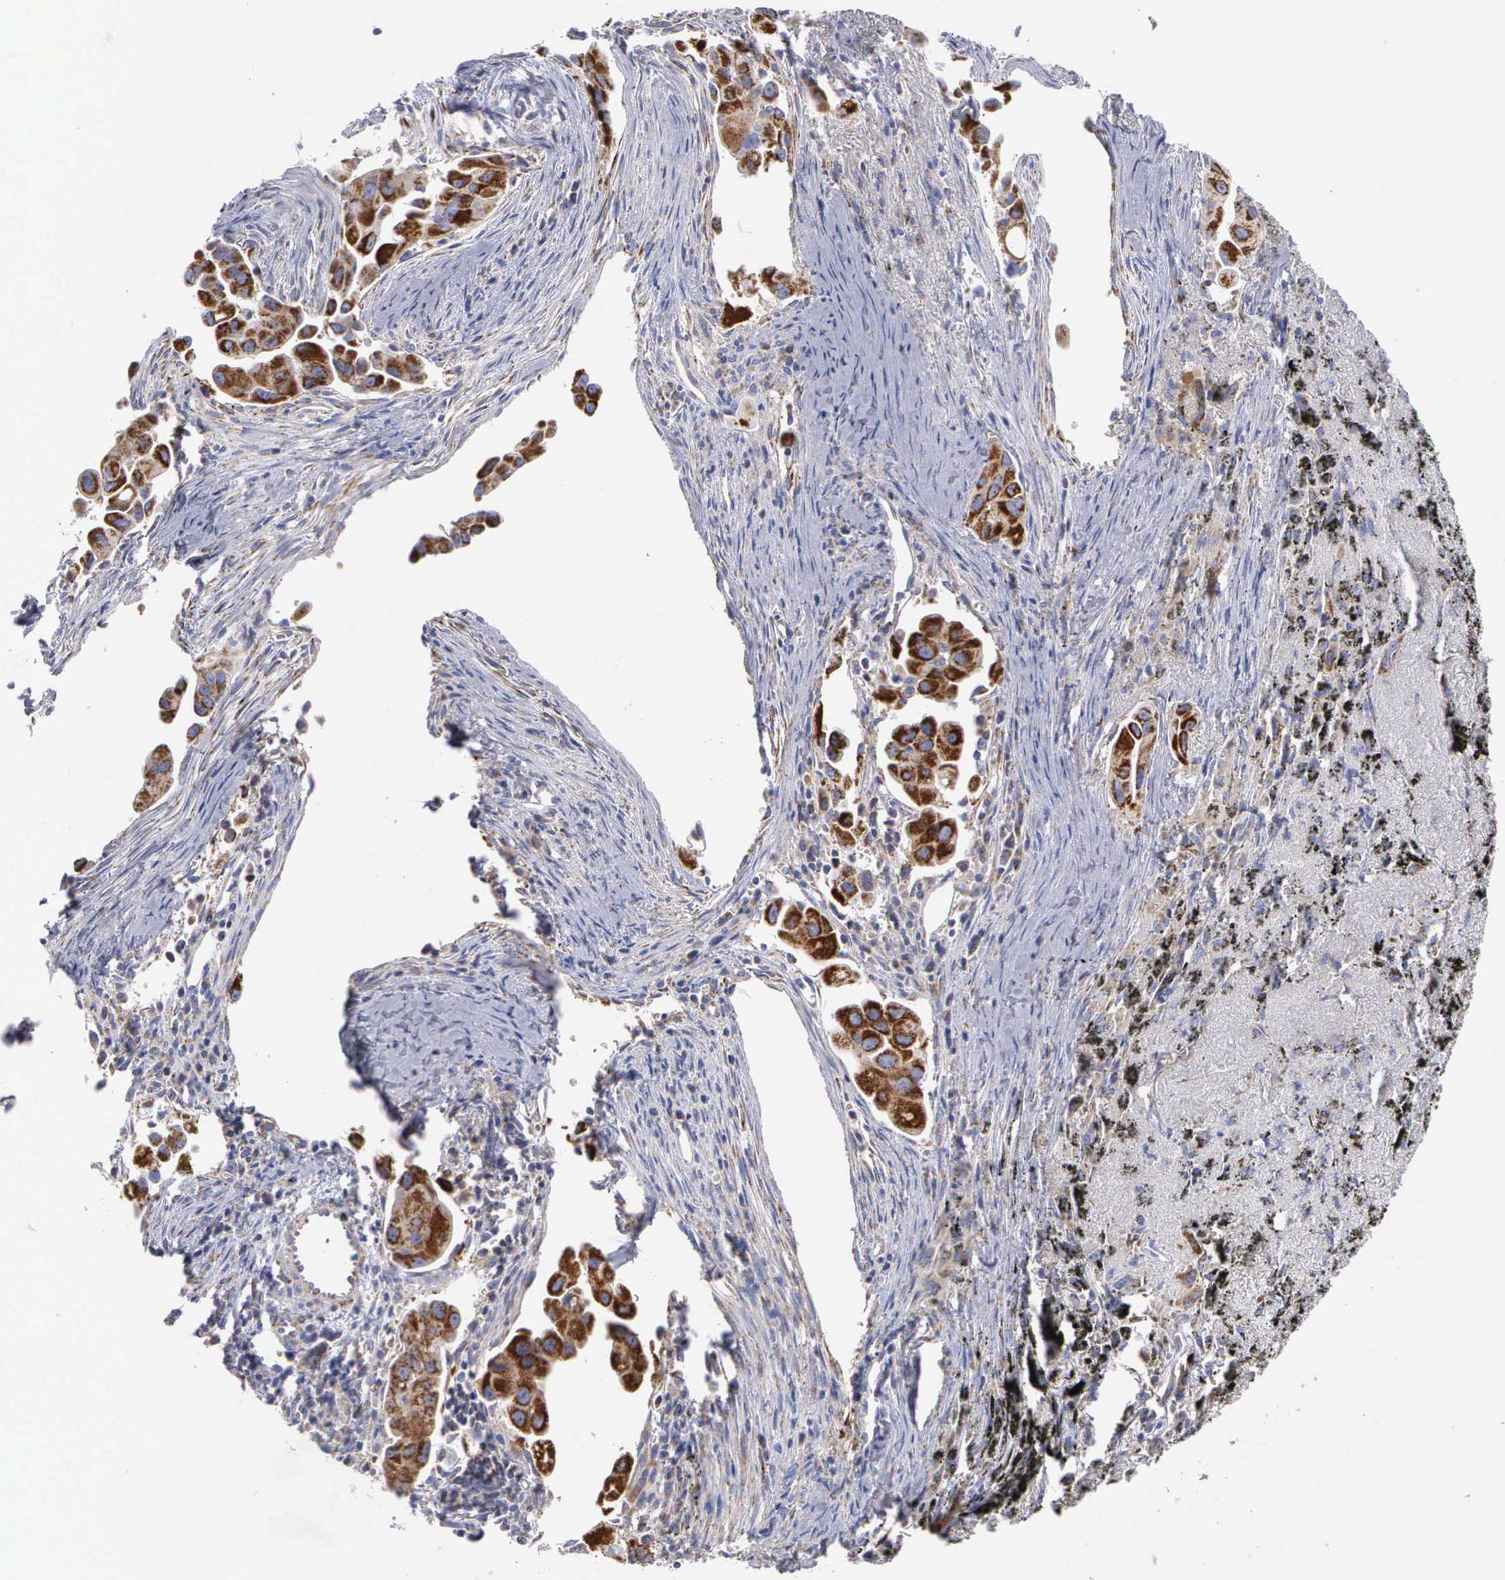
{"staining": {"intensity": "strong", "quantity": ">75%", "location": "cytoplasmic/membranous"}, "tissue": "lung cancer", "cell_type": "Tumor cells", "image_type": "cancer", "snomed": [{"axis": "morphology", "description": "Adenocarcinoma, NOS"}, {"axis": "topography", "description": "Lung"}], "caption": "Lung cancer stained with a brown dye displays strong cytoplasmic/membranous positive positivity in approximately >75% of tumor cells.", "gene": "APOOL", "patient": {"sex": "male", "age": 68}}